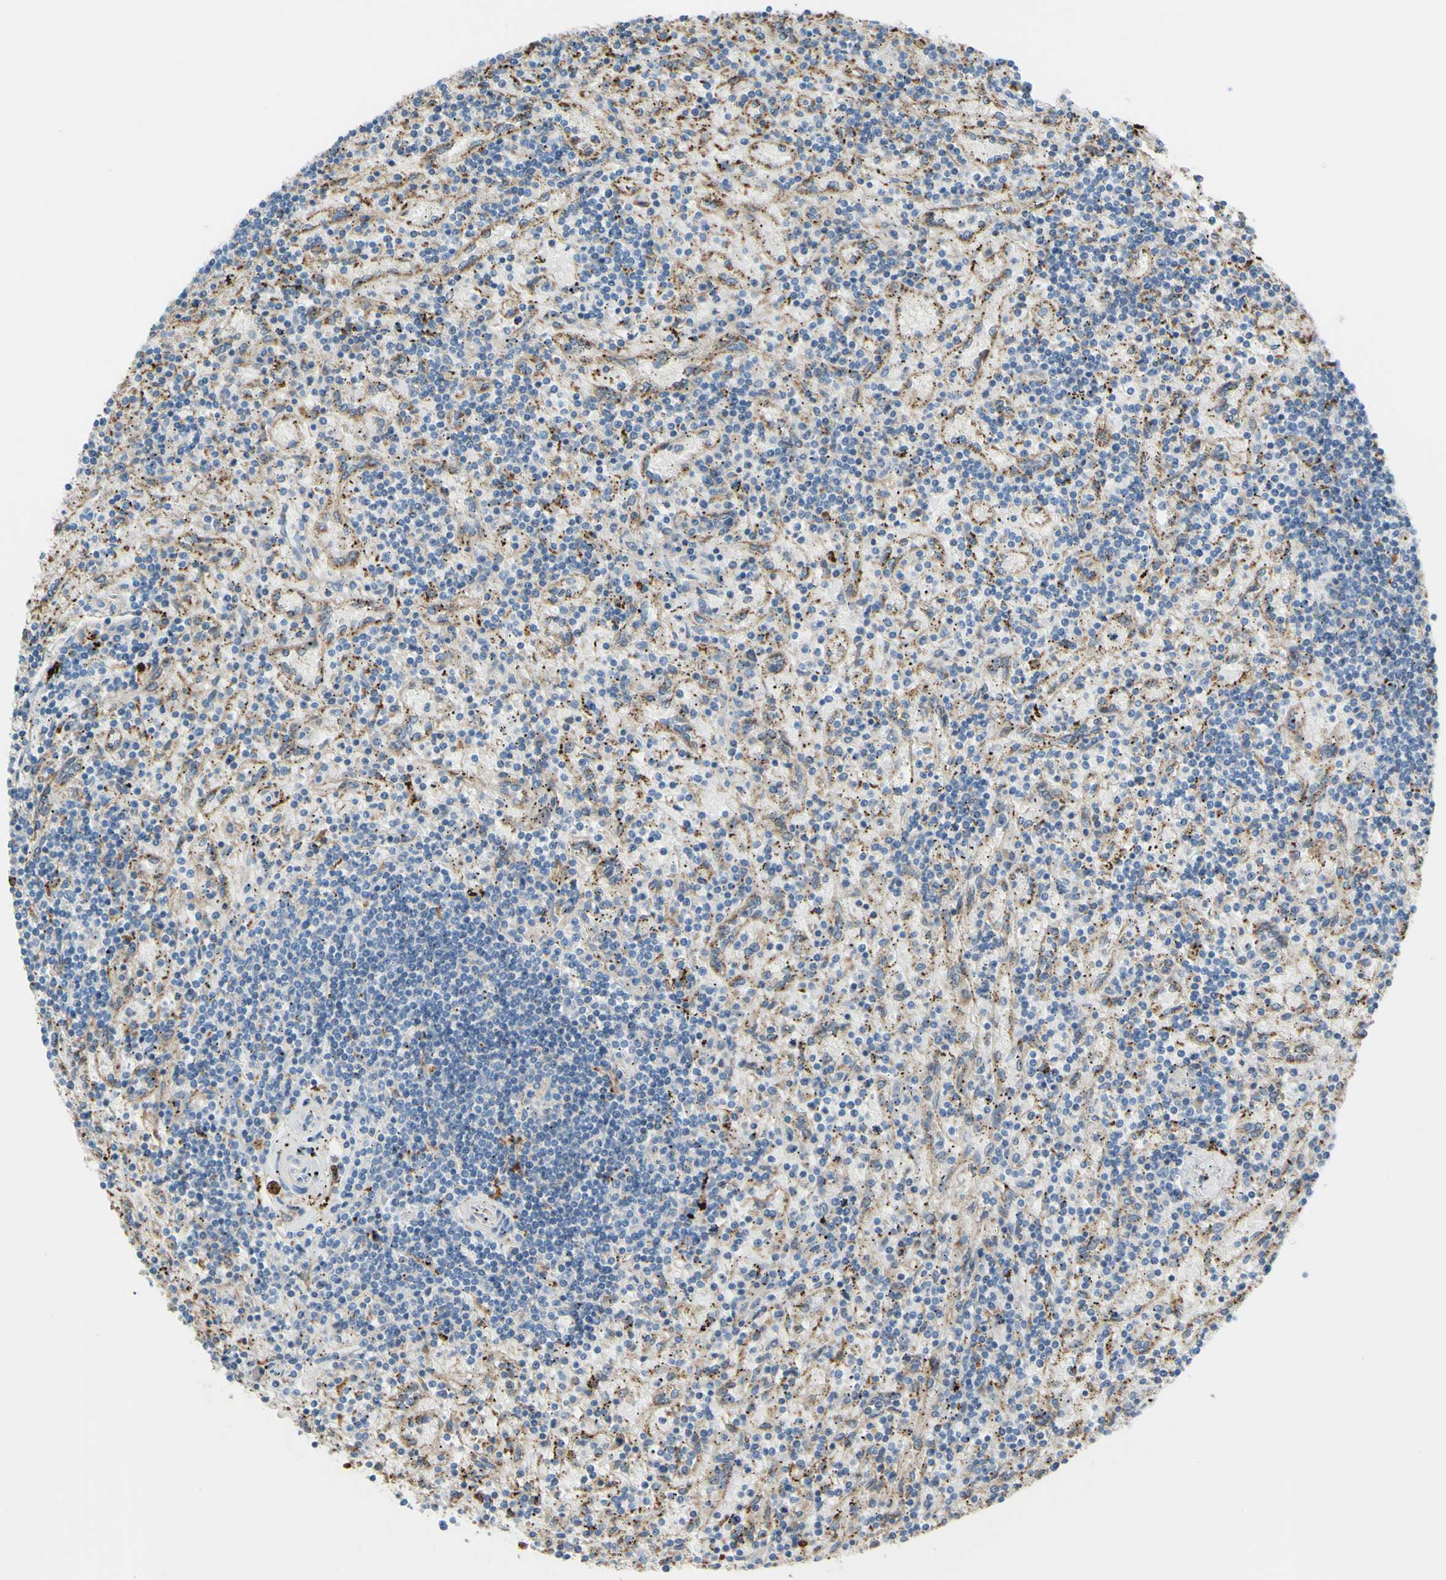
{"staining": {"intensity": "negative", "quantity": "none", "location": "none"}, "tissue": "lymphoma", "cell_type": "Tumor cells", "image_type": "cancer", "snomed": [{"axis": "morphology", "description": "Malignant lymphoma, non-Hodgkin's type, Low grade"}, {"axis": "topography", "description": "Spleen"}], "caption": "Immunohistochemical staining of lymphoma reveals no significant expression in tumor cells.", "gene": "CTSD", "patient": {"sex": "male", "age": 76}}